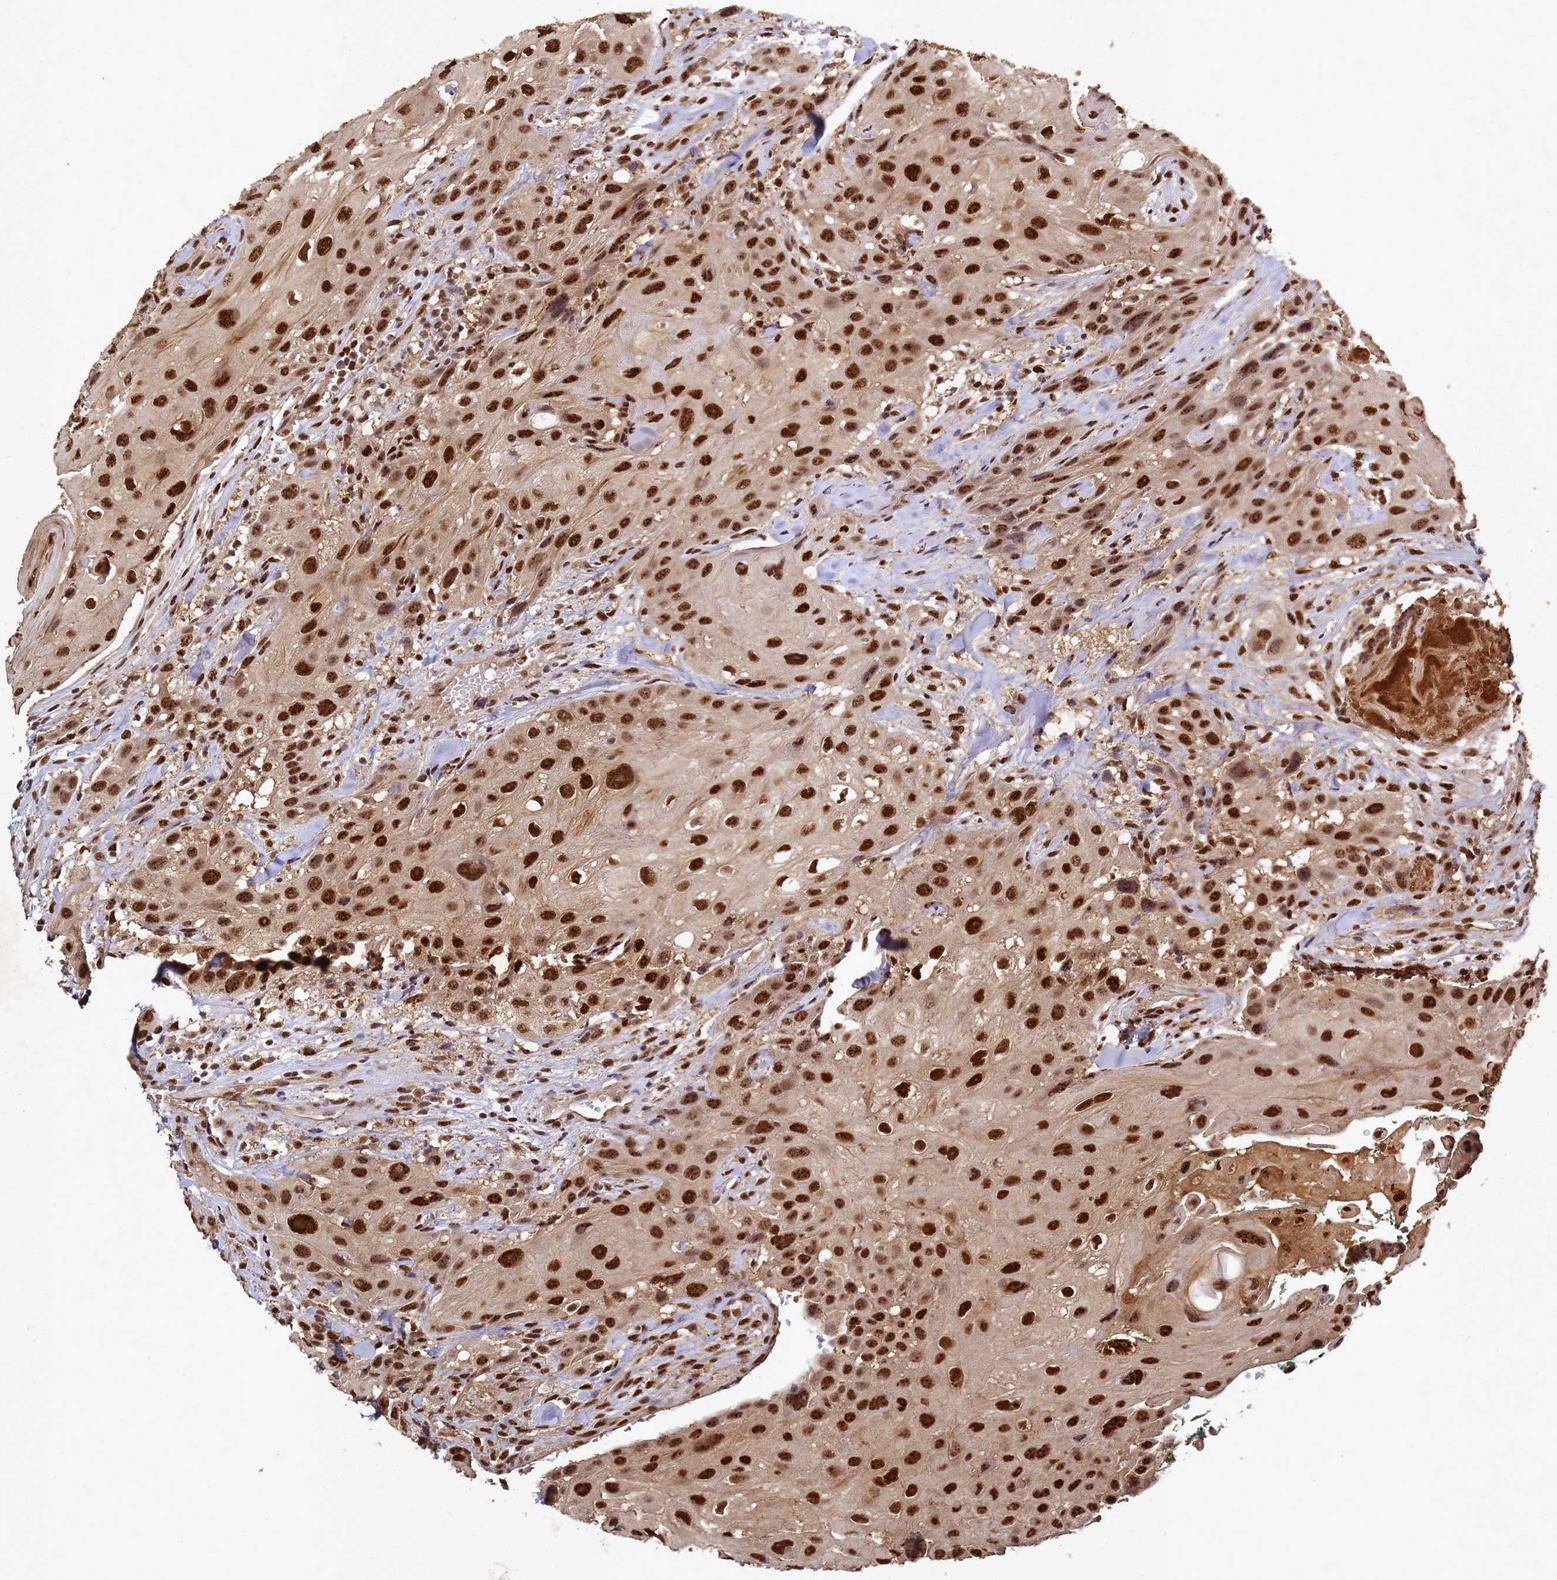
{"staining": {"intensity": "strong", "quantity": ">75%", "location": "cytoplasmic/membranous,nuclear"}, "tissue": "head and neck cancer", "cell_type": "Tumor cells", "image_type": "cancer", "snomed": [{"axis": "morphology", "description": "Squamous cell carcinoma, NOS"}, {"axis": "topography", "description": "Head-Neck"}], "caption": "The image reveals immunohistochemical staining of head and neck cancer. There is strong cytoplasmic/membranous and nuclear expression is identified in approximately >75% of tumor cells. (brown staining indicates protein expression, while blue staining denotes nuclei).", "gene": "SECISBP2", "patient": {"sex": "male", "age": 81}}